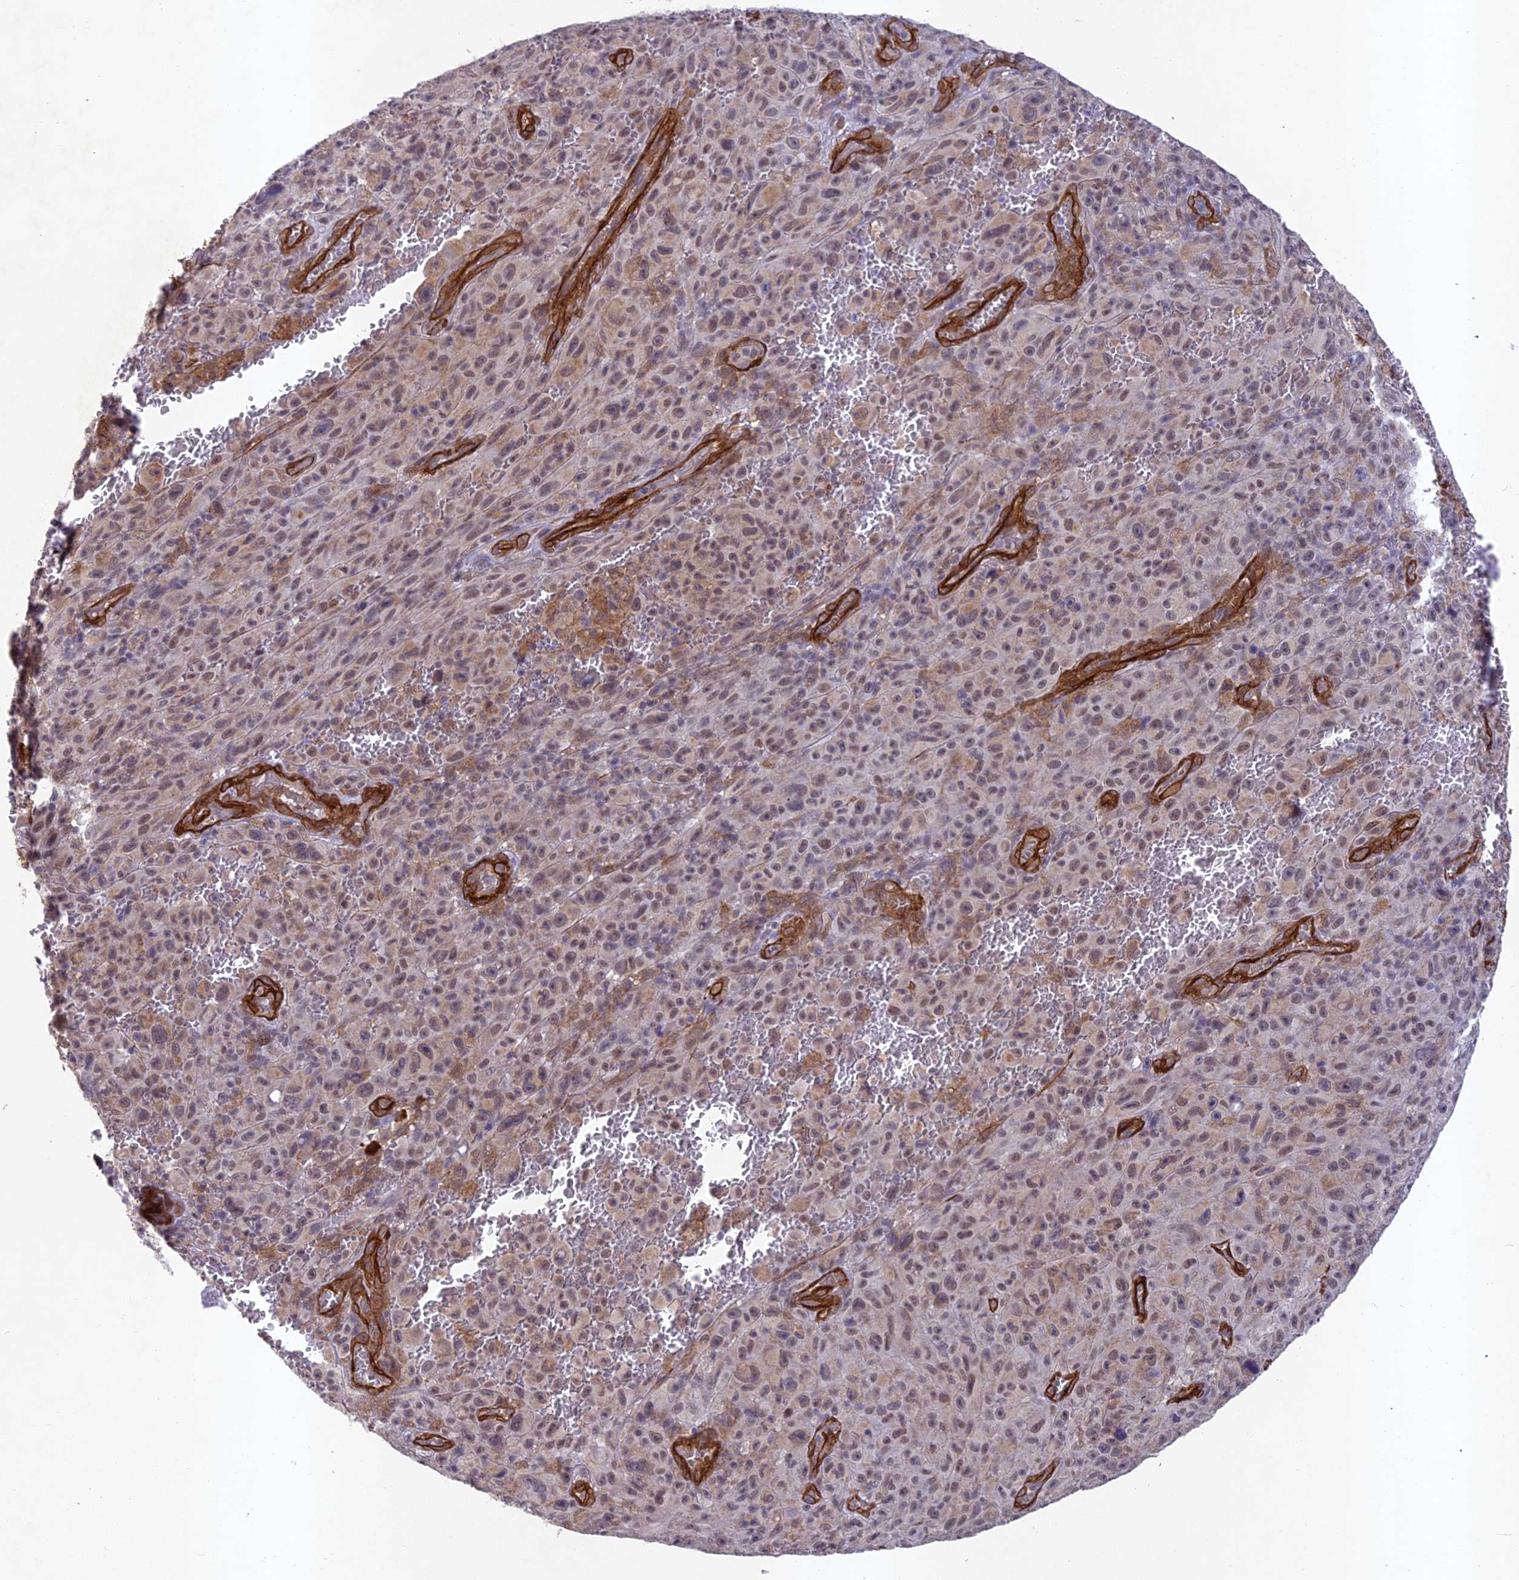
{"staining": {"intensity": "weak", "quantity": "25%-75%", "location": "nuclear"}, "tissue": "melanoma", "cell_type": "Tumor cells", "image_type": "cancer", "snomed": [{"axis": "morphology", "description": "Malignant melanoma, NOS"}, {"axis": "topography", "description": "Skin"}], "caption": "The micrograph displays a brown stain indicating the presence of a protein in the nuclear of tumor cells in malignant melanoma.", "gene": "TNS1", "patient": {"sex": "female", "age": 82}}